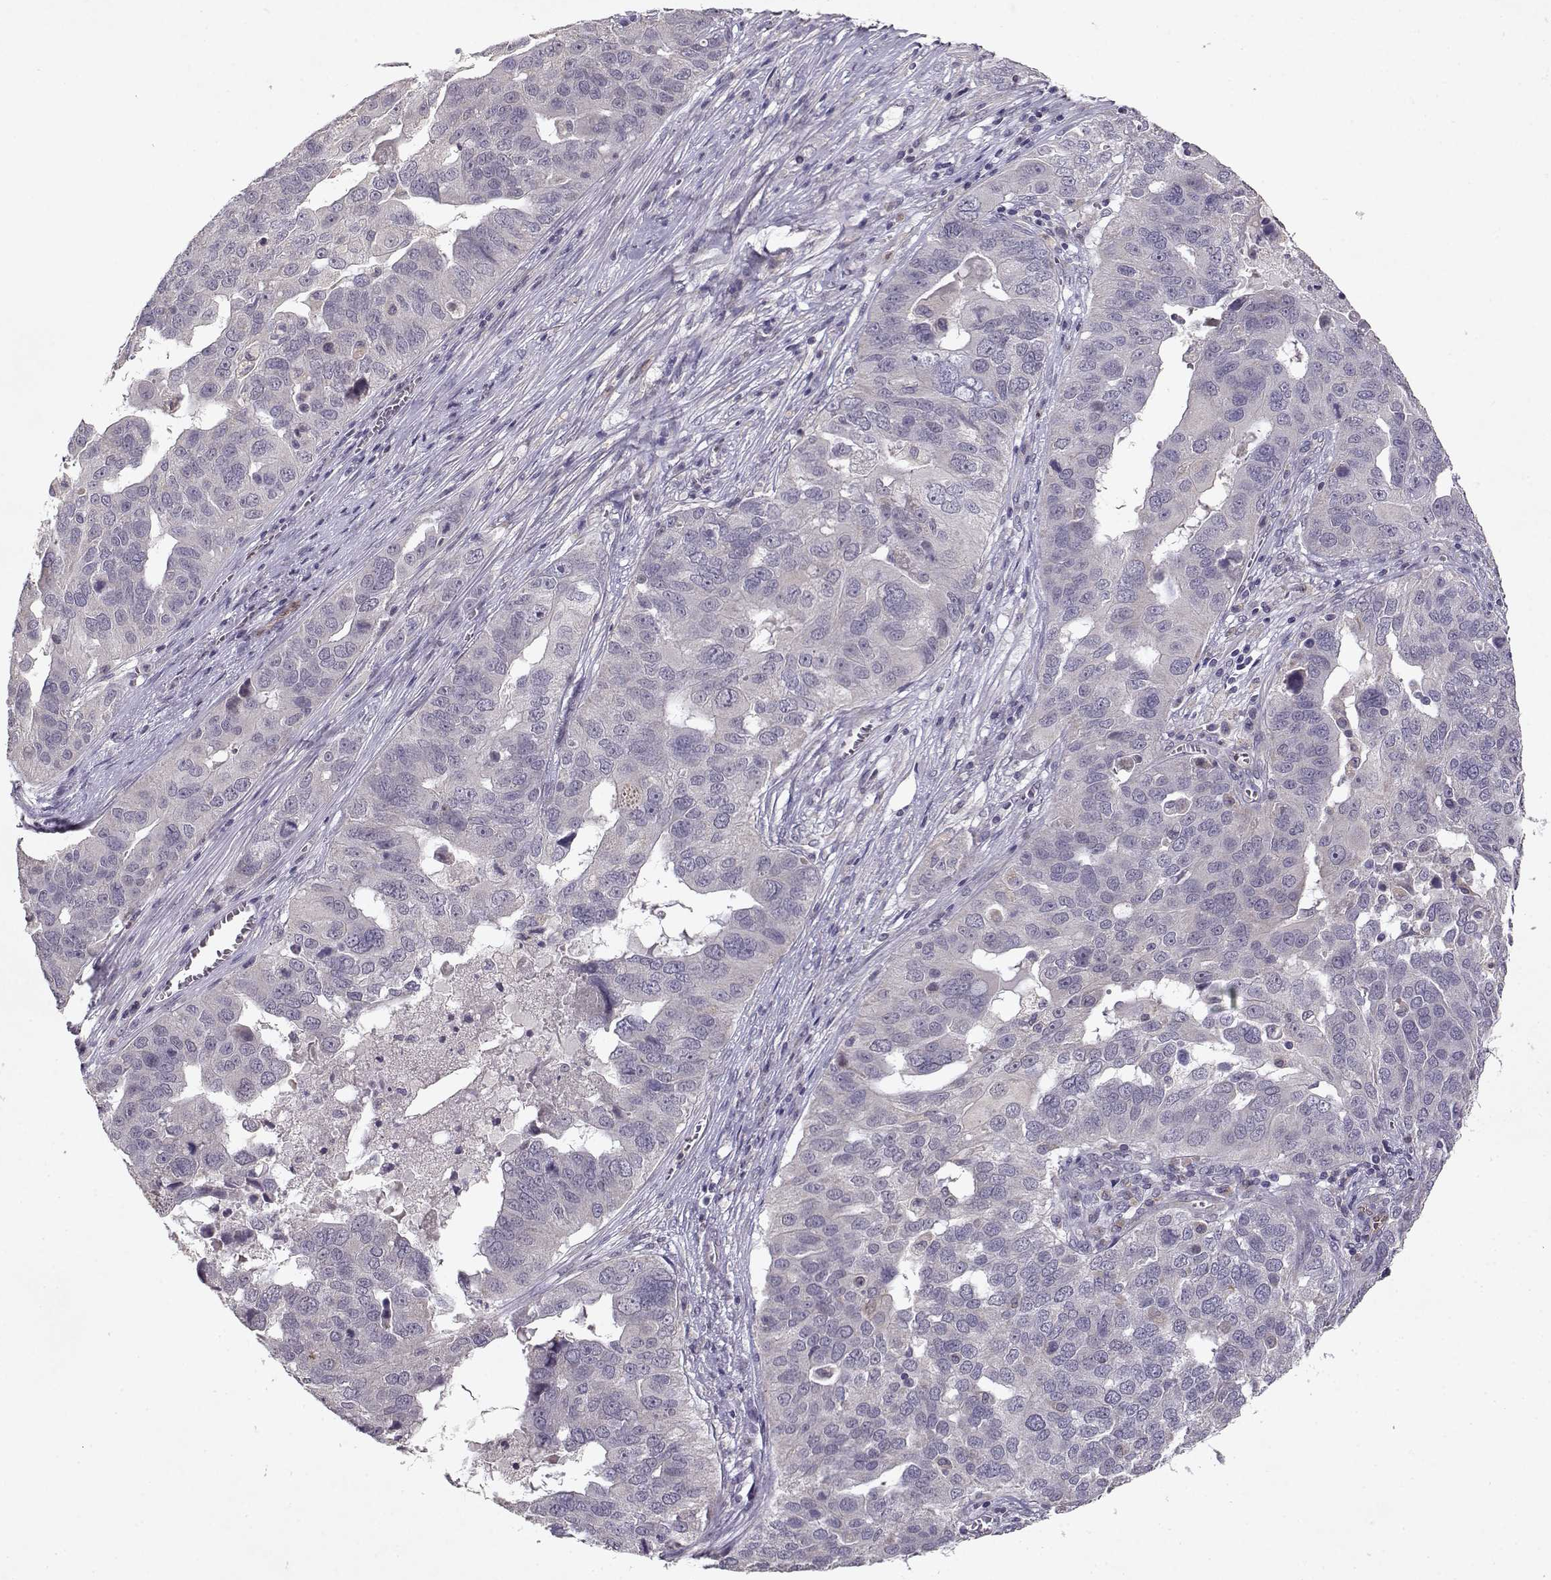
{"staining": {"intensity": "negative", "quantity": "none", "location": "none"}, "tissue": "ovarian cancer", "cell_type": "Tumor cells", "image_type": "cancer", "snomed": [{"axis": "morphology", "description": "Carcinoma, endometroid"}, {"axis": "topography", "description": "Soft tissue"}, {"axis": "topography", "description": "Ovary"}], "caption": "Immunohistochemistry histopathology image of ovarian cancer (endometroid carcinoma) stained for a protein (brown), which demonstrates no positivity in tumor cells. Brightfield microscopy of immunohistochemistry stained with DAB (3,3'-diaminobenzidine) (brown) and hematoxylin (blue), captured at high magnification.", "gene": "BMX", "patient": {"sex": "female", "age": 52}}